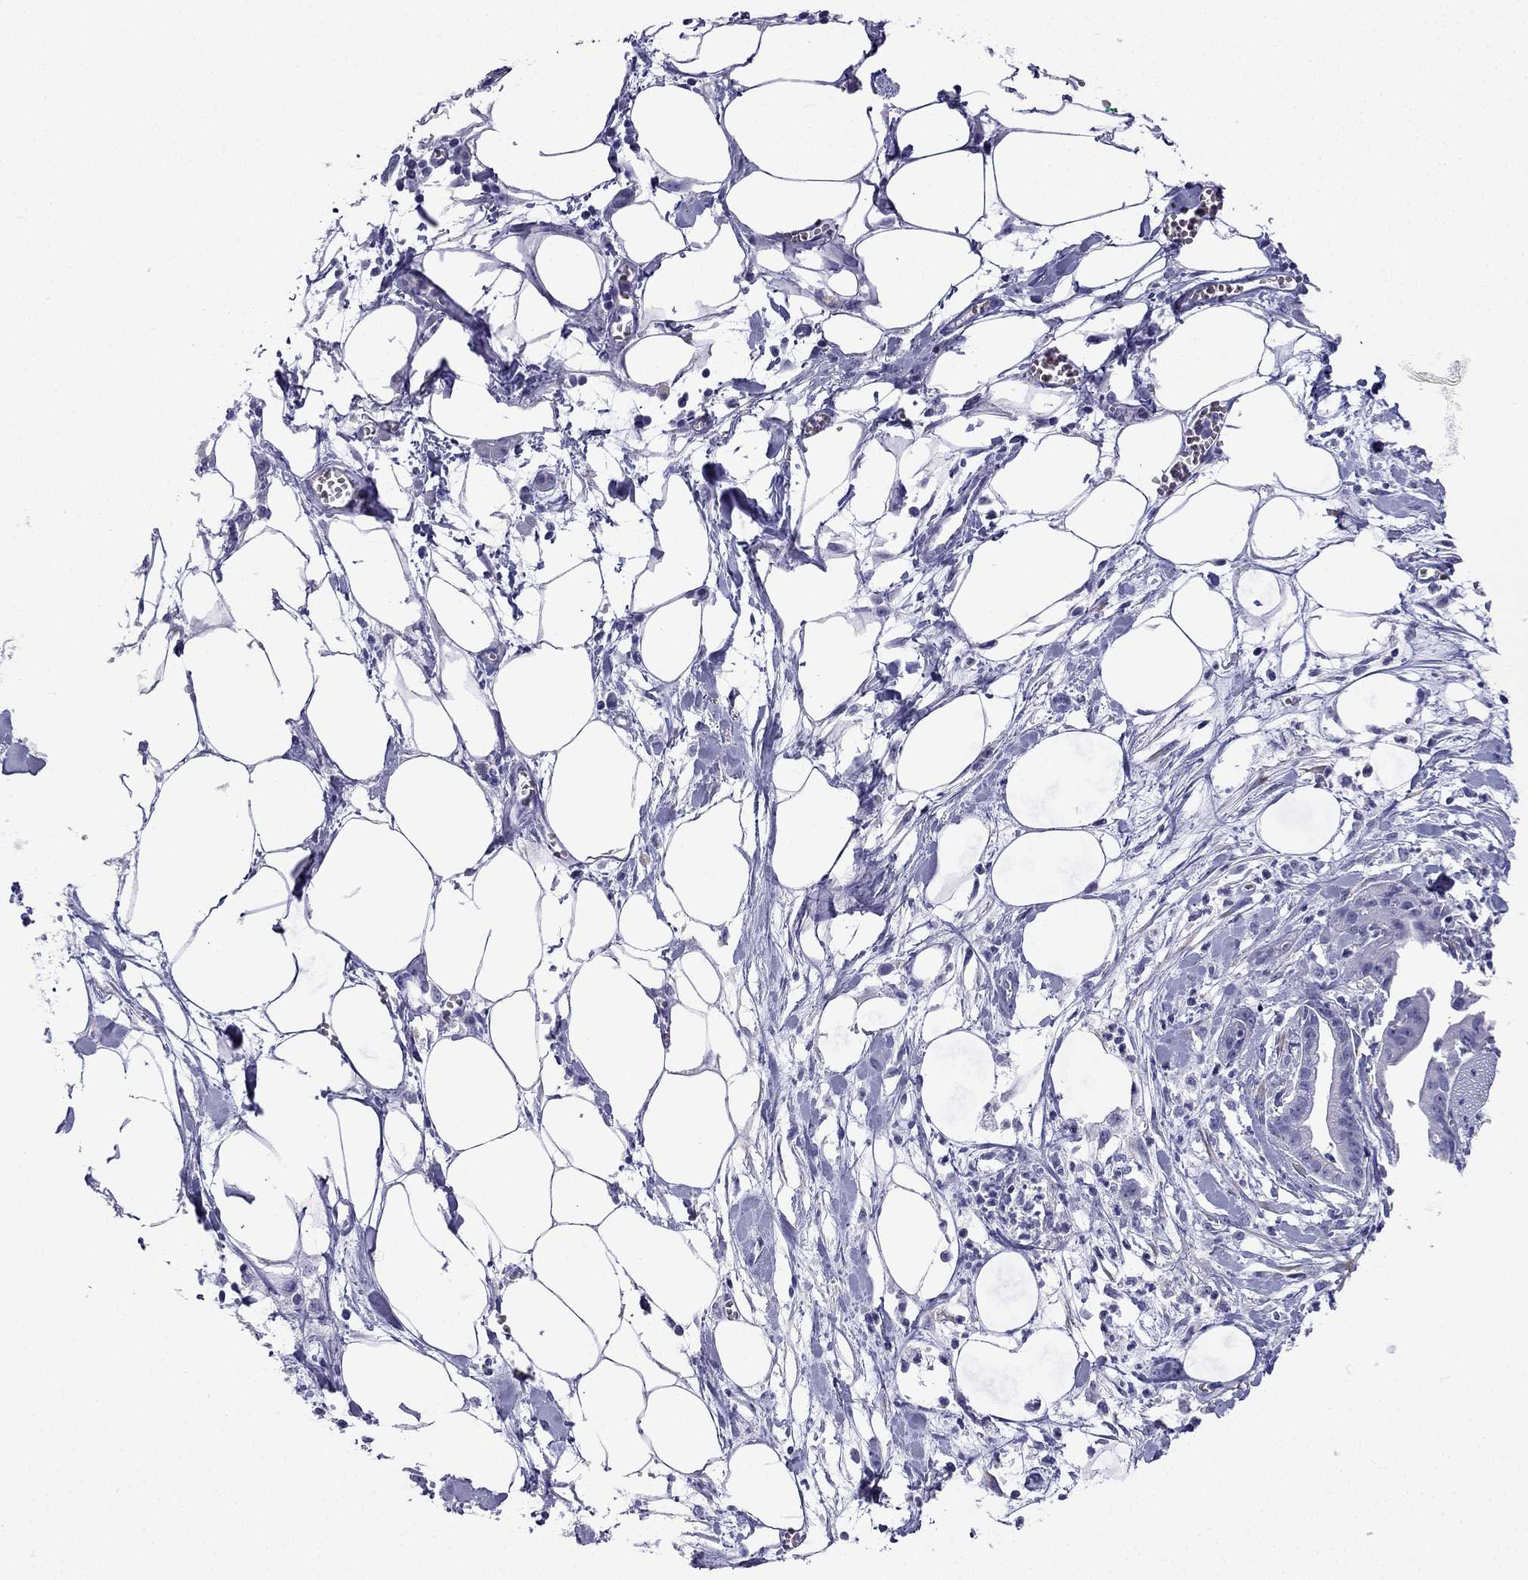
{"staining": {"intensity": "negative", "quantity": "none", "location": "none"}, "tissue": "pancreatic cancer", "cell_type": "Tumor cells", "image_type": "cancer", "snomed": [{"axis": "morphology", "description": "Normal tissue, NOS"}, {"axis": "morphology", "description": "Adenocarcinoma, NOS"}, {"axis": "topography", "description": "Lymph node"}, {"axis": "topography", "description": "Pancreas"}], "caption": "Protein analysis of pancreatic cancer exhibits no significant positivity in tumor cells.", "gene": "NPTX1", "patient": {"sex": "female", "age": 58}}